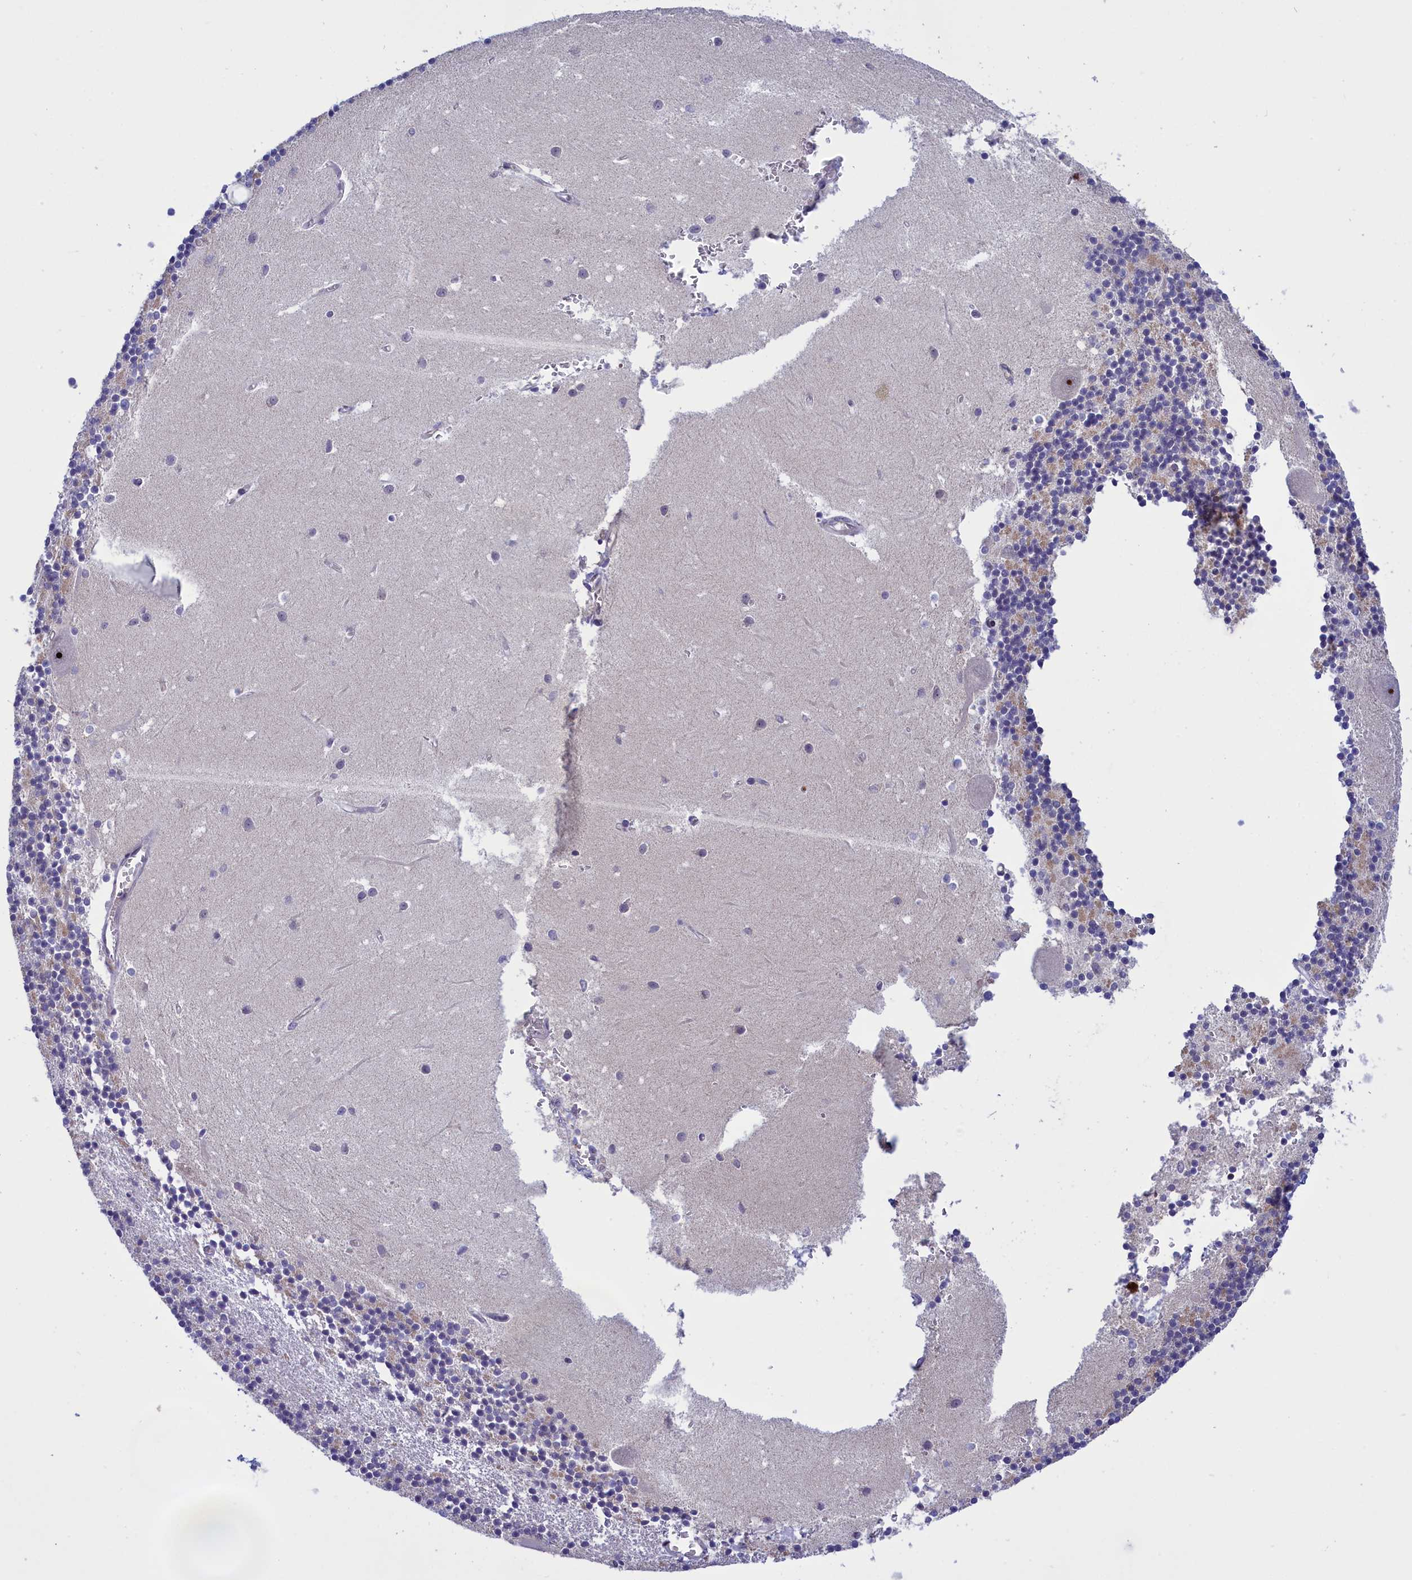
{"staining": {"intensity": "negative", "quantity": "none", "location": "none"}, "tissue": "cerebellum", "cell_type": "Cells in granular layer", "image_type": "normal", "snomed": [{"axis": "morphology", "description": "Normal tissue, NOS"}, {"axis": "topography", "description": "Cerebellum"}], "caption": "This micrograph is of normal cerebellum stained with immunohistochemistry to label a protein in brown with the nuclei are counter-stained blue. There is no expression in cells in granular layer.", "gene": "MPND", "patient": {"sex": "male", "age": 54}}